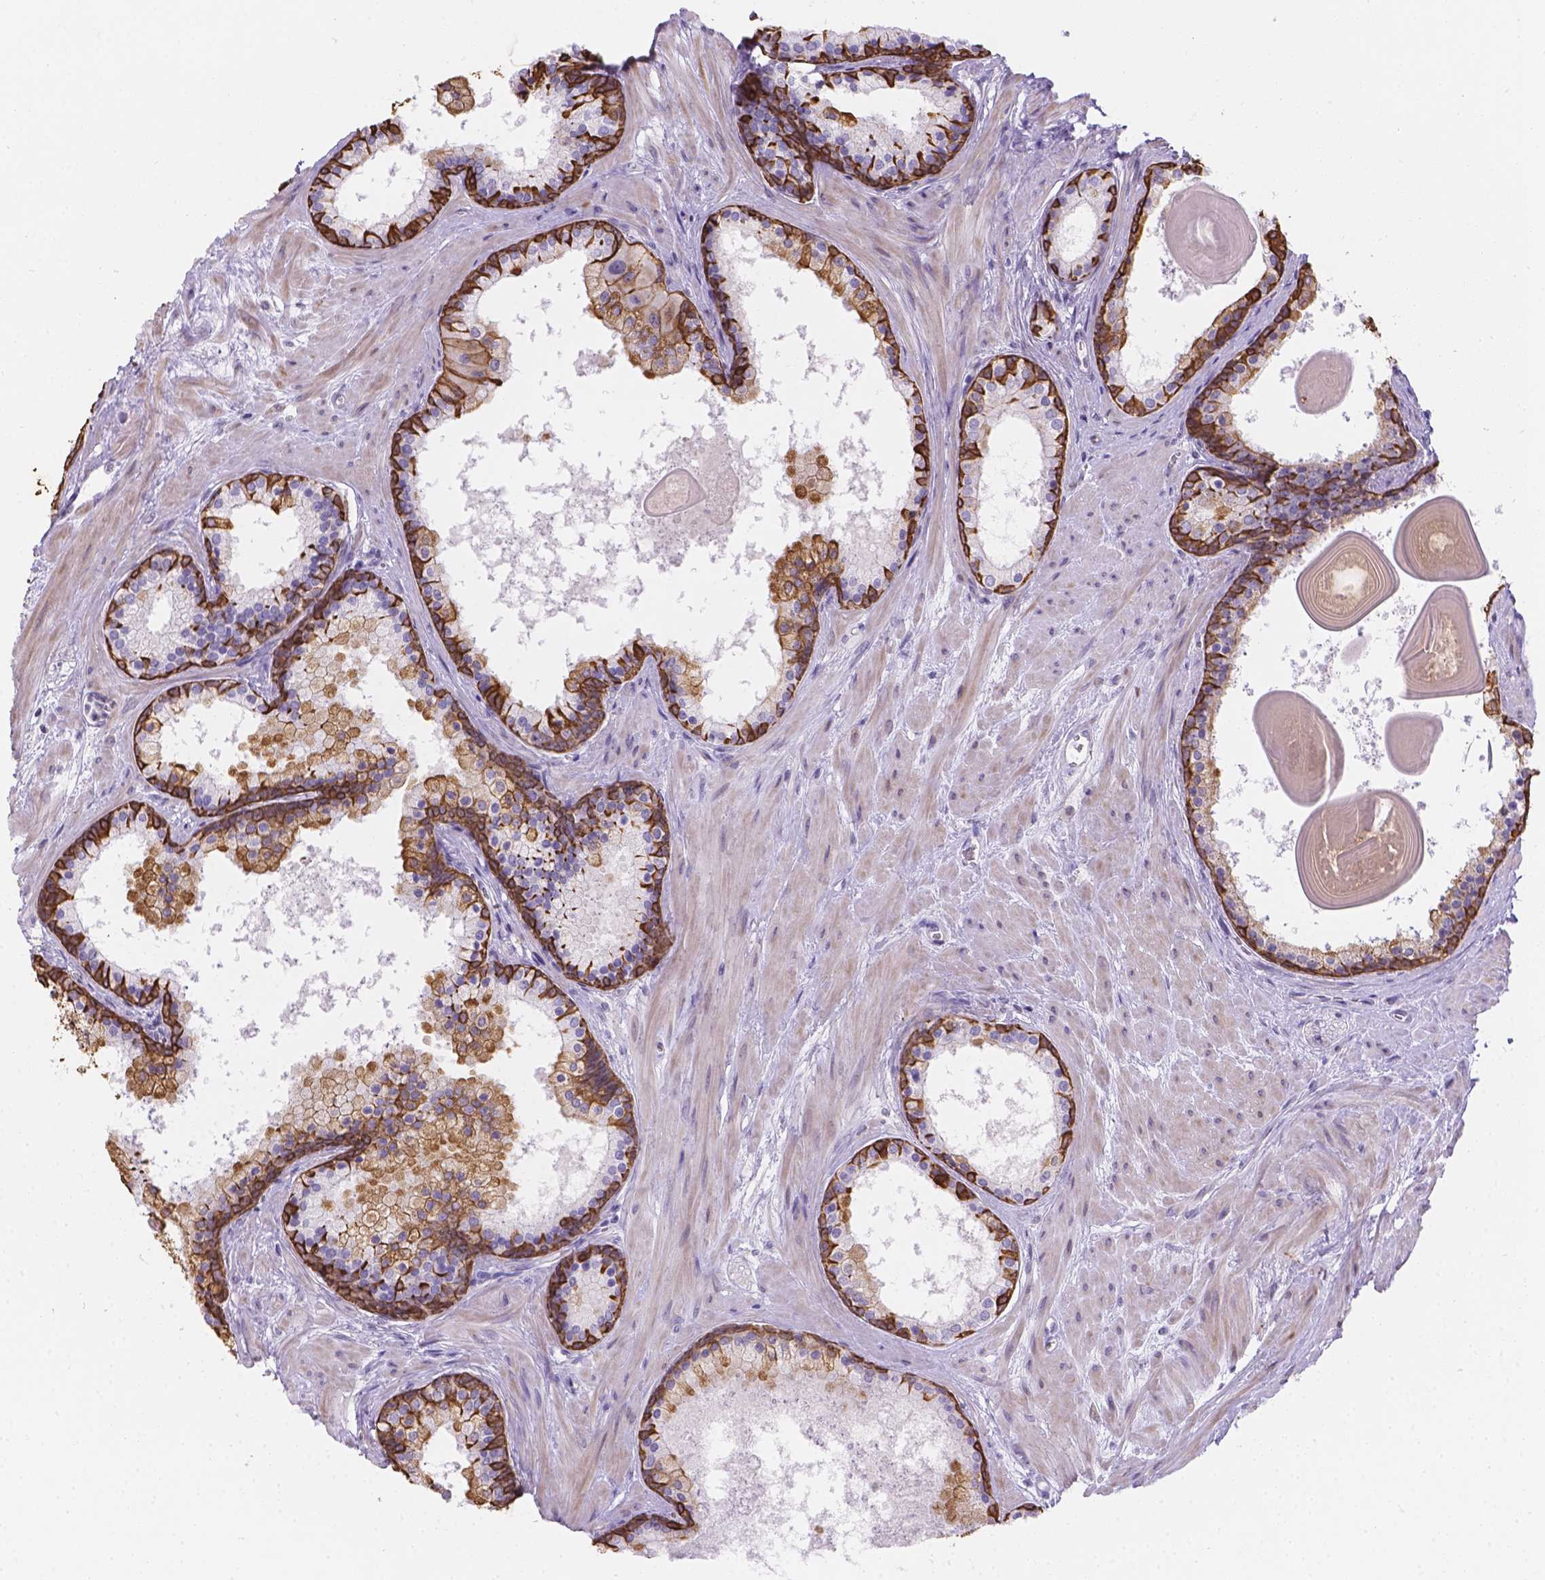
{"staining": {"intensity": "strong", "quantity": "25%-75%", "location": "cytoplasmic/membranous"}, "tissue": "prostate", "cell_type": "Glandular cells", "image_type": "normal", "snomed": [{"axis": "morphology", "description": "Normal tissue, NOS"}, {"axis": "topography", "description": "Prostate"}], "caption": "Approximately 25%-75% of glandular cells in unremarkable human prostate display strong cytoplasmic/membranous protein positivity as visualized by brown immunohistochemical staining.", "gene": "DMWD", "patient": {"sex": "male", "age": 61}}